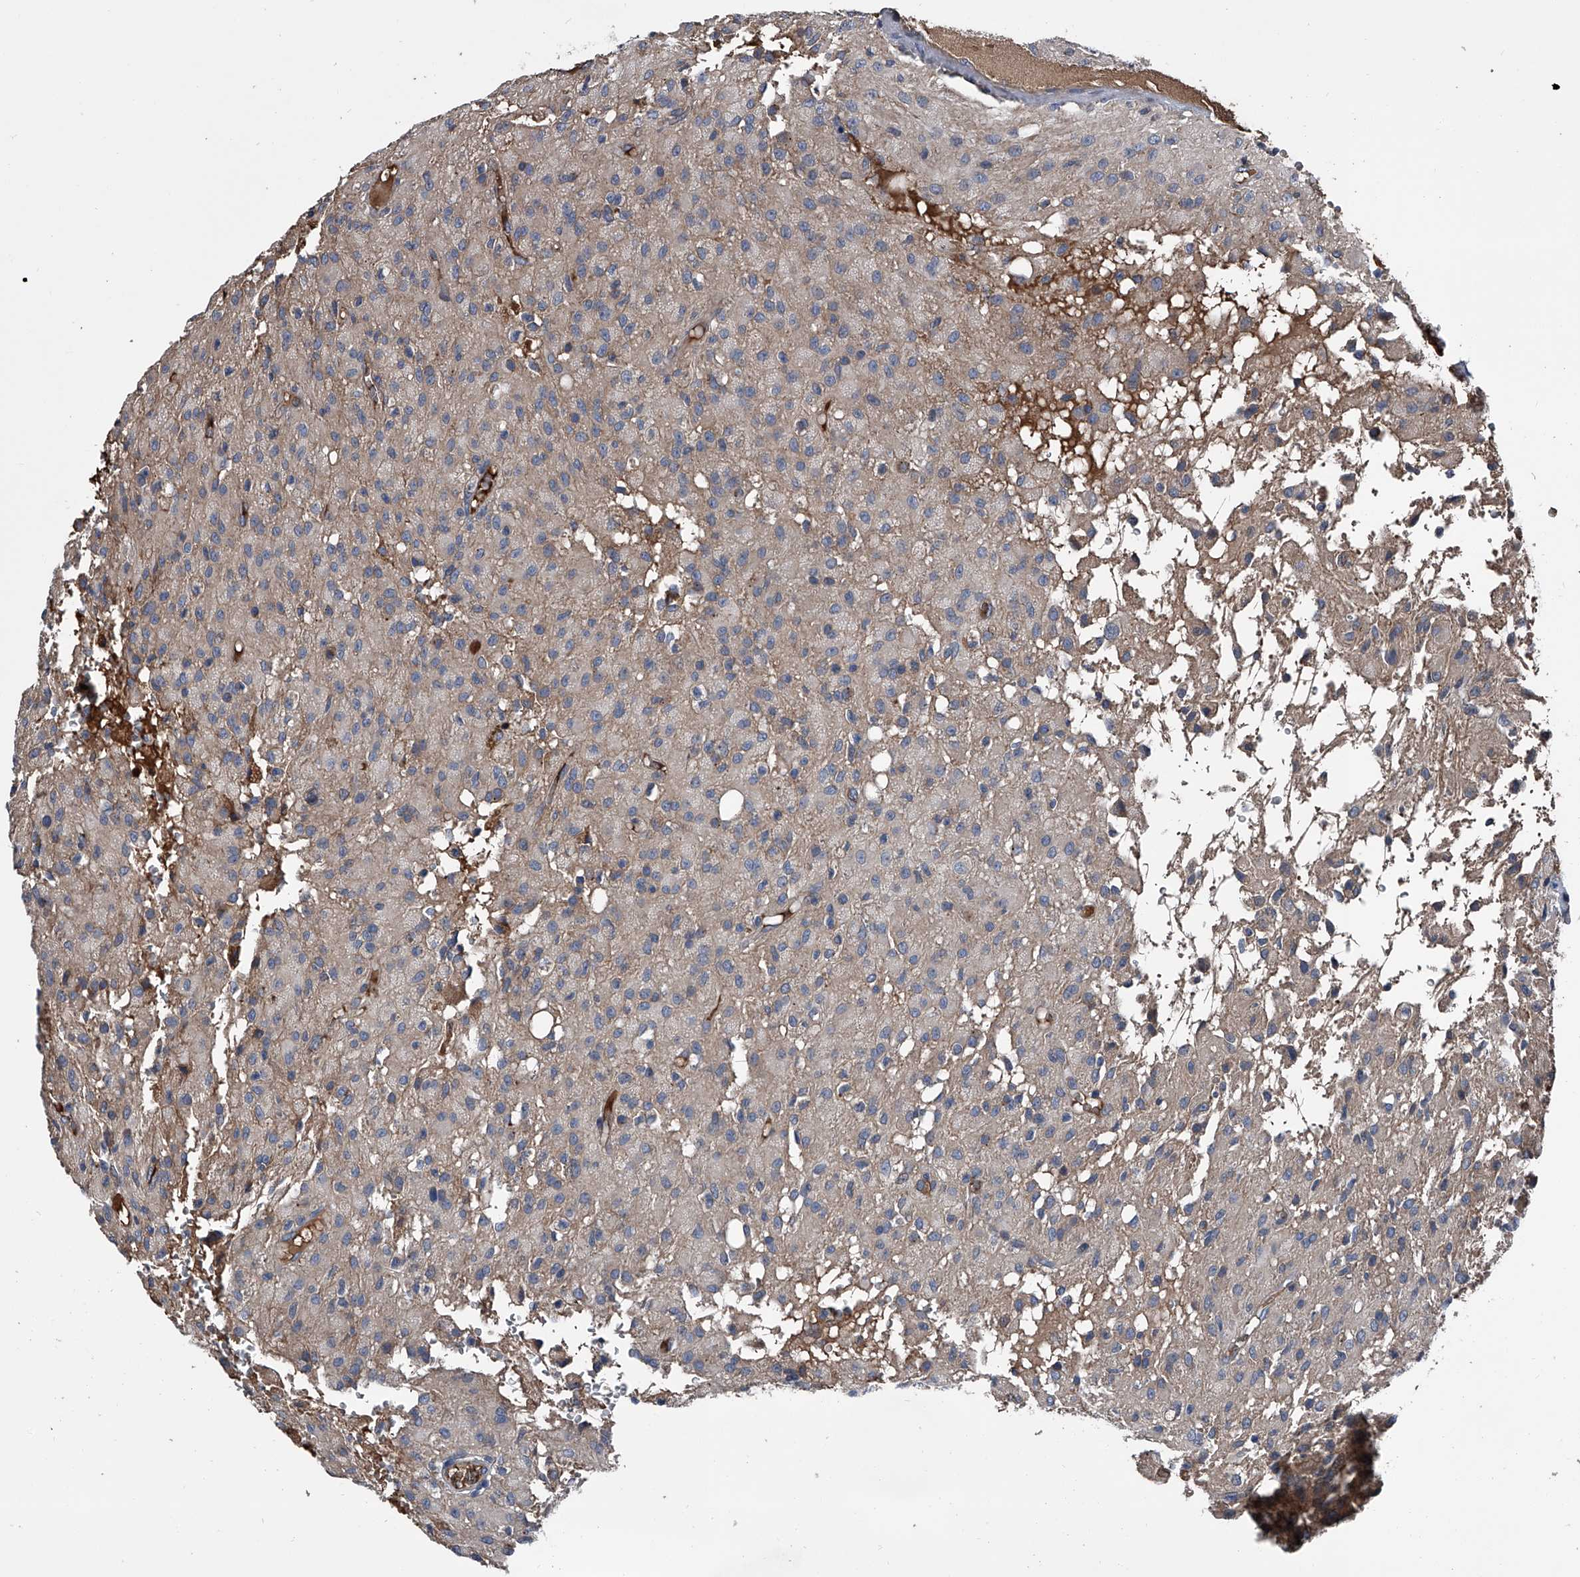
{"staining": {"intensity": "weak", "quantity": "25%-75%", "location": "cytoplasmic/membranous"}, "tissue": "glioma", "cell_type": "Tumor cells", "image_type": "cancer", "snomed": [{"axis": "morphology", "description": "Glioma, malignant, High grade"}, {"axis": "topography", "description": "Brain"}], "caption": "About 25%-75% of tumor cells in human glioma reveal weak cytoplasmic/membranous protein positivity as visualized by brown immunohistochemical staining.", "gene": "KIF13A", "patient": {"sex": "female", "age": 59}}